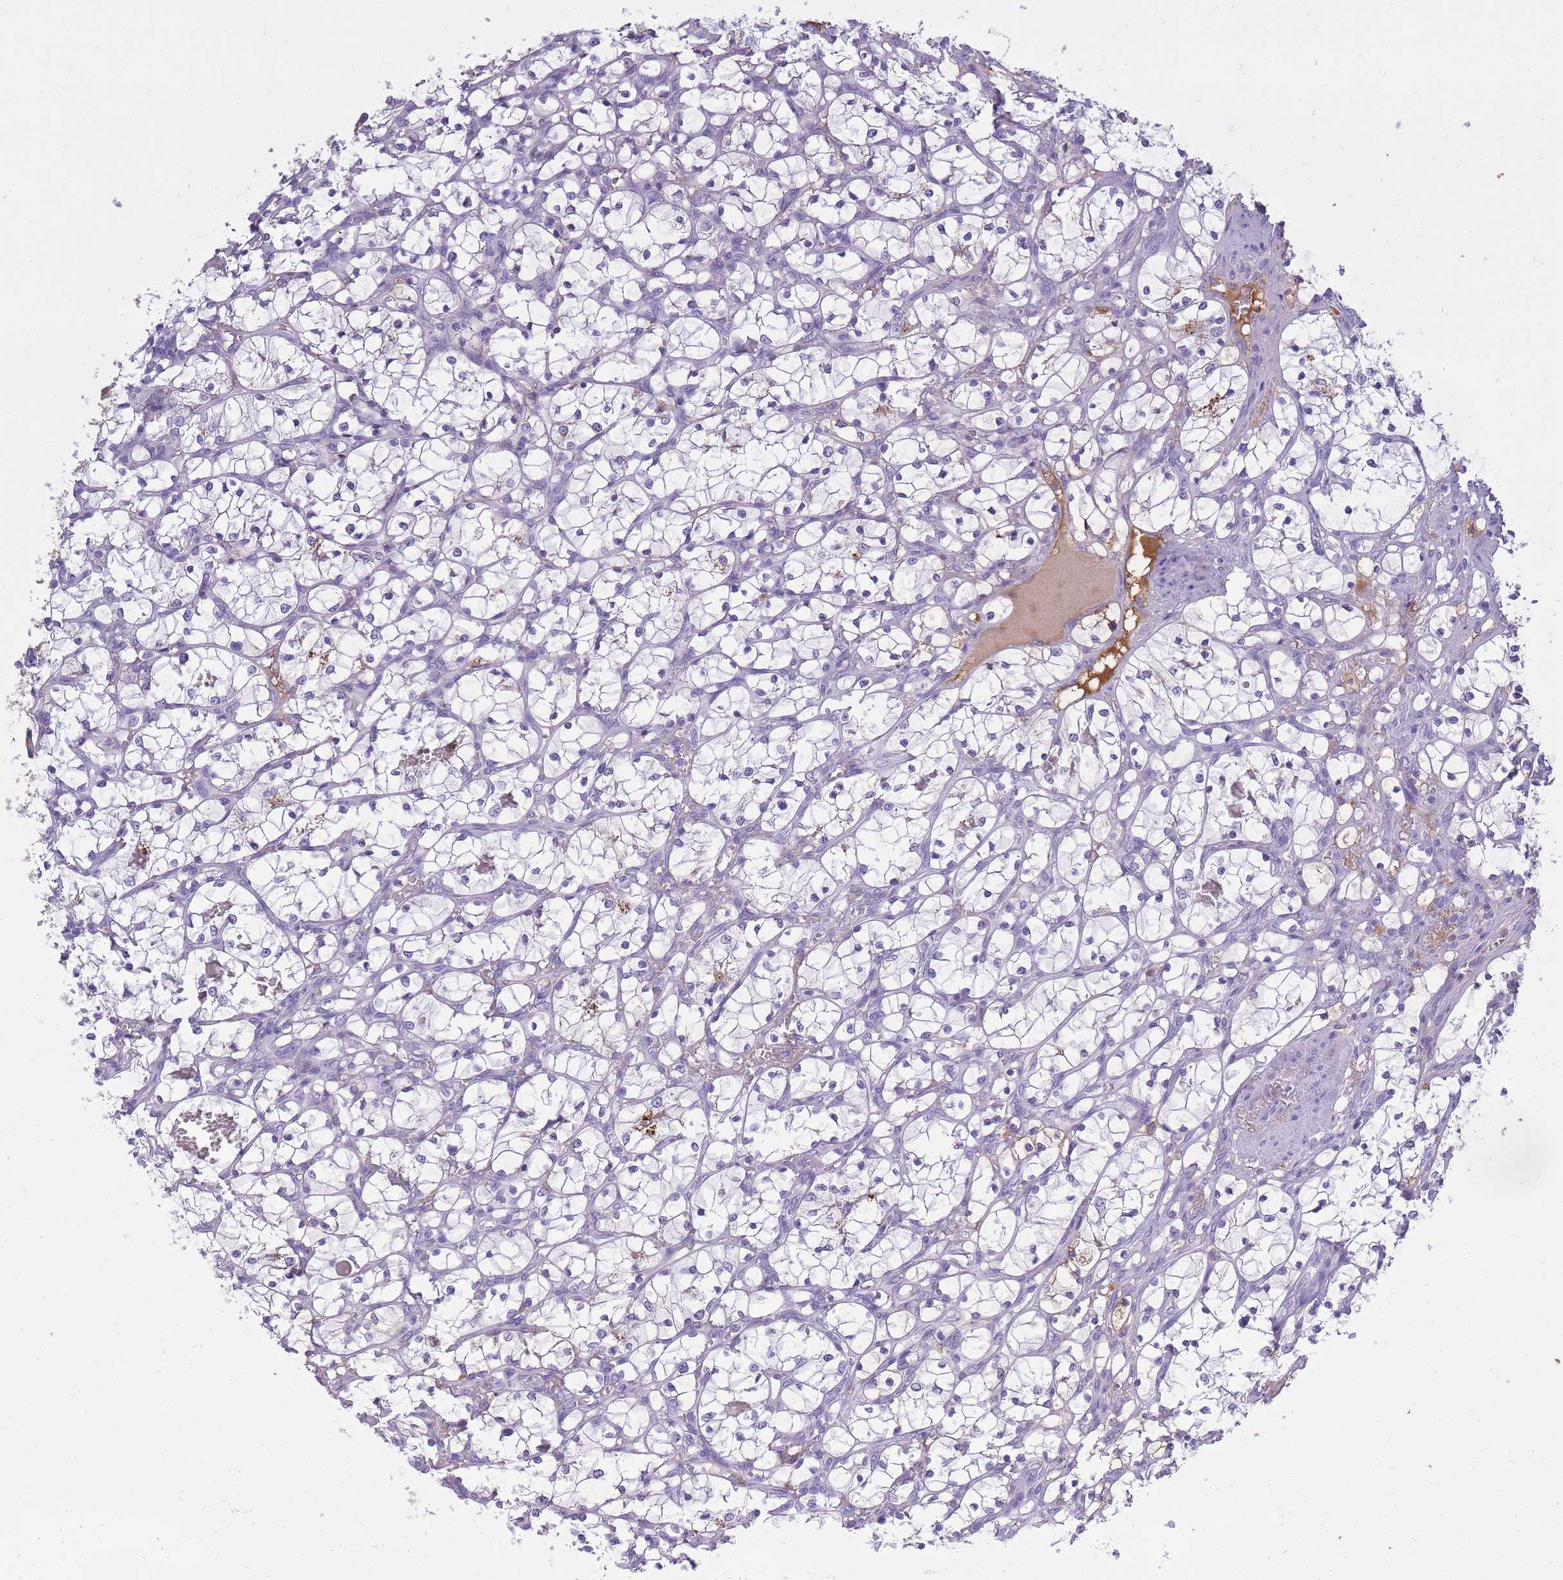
{"staining": {"intensity": "negative", "quantity": "none", "location": "none"}, "tissue": "renal cancer", "cell_type": "Tumor cells", "image_type": "cancer", "snomed": [{"axis": "morphology", "description": "Adenocarcinoma, NOS"}, {"axis": "topography", "description": "Kidney"}], "caption": "An image of renal cancer (adenocarcinoma) stained for a protein shows no brown staining in tumor cells.", "gene": "IGKV1D-42", "patient": {"sex": "female", "age": 69}}